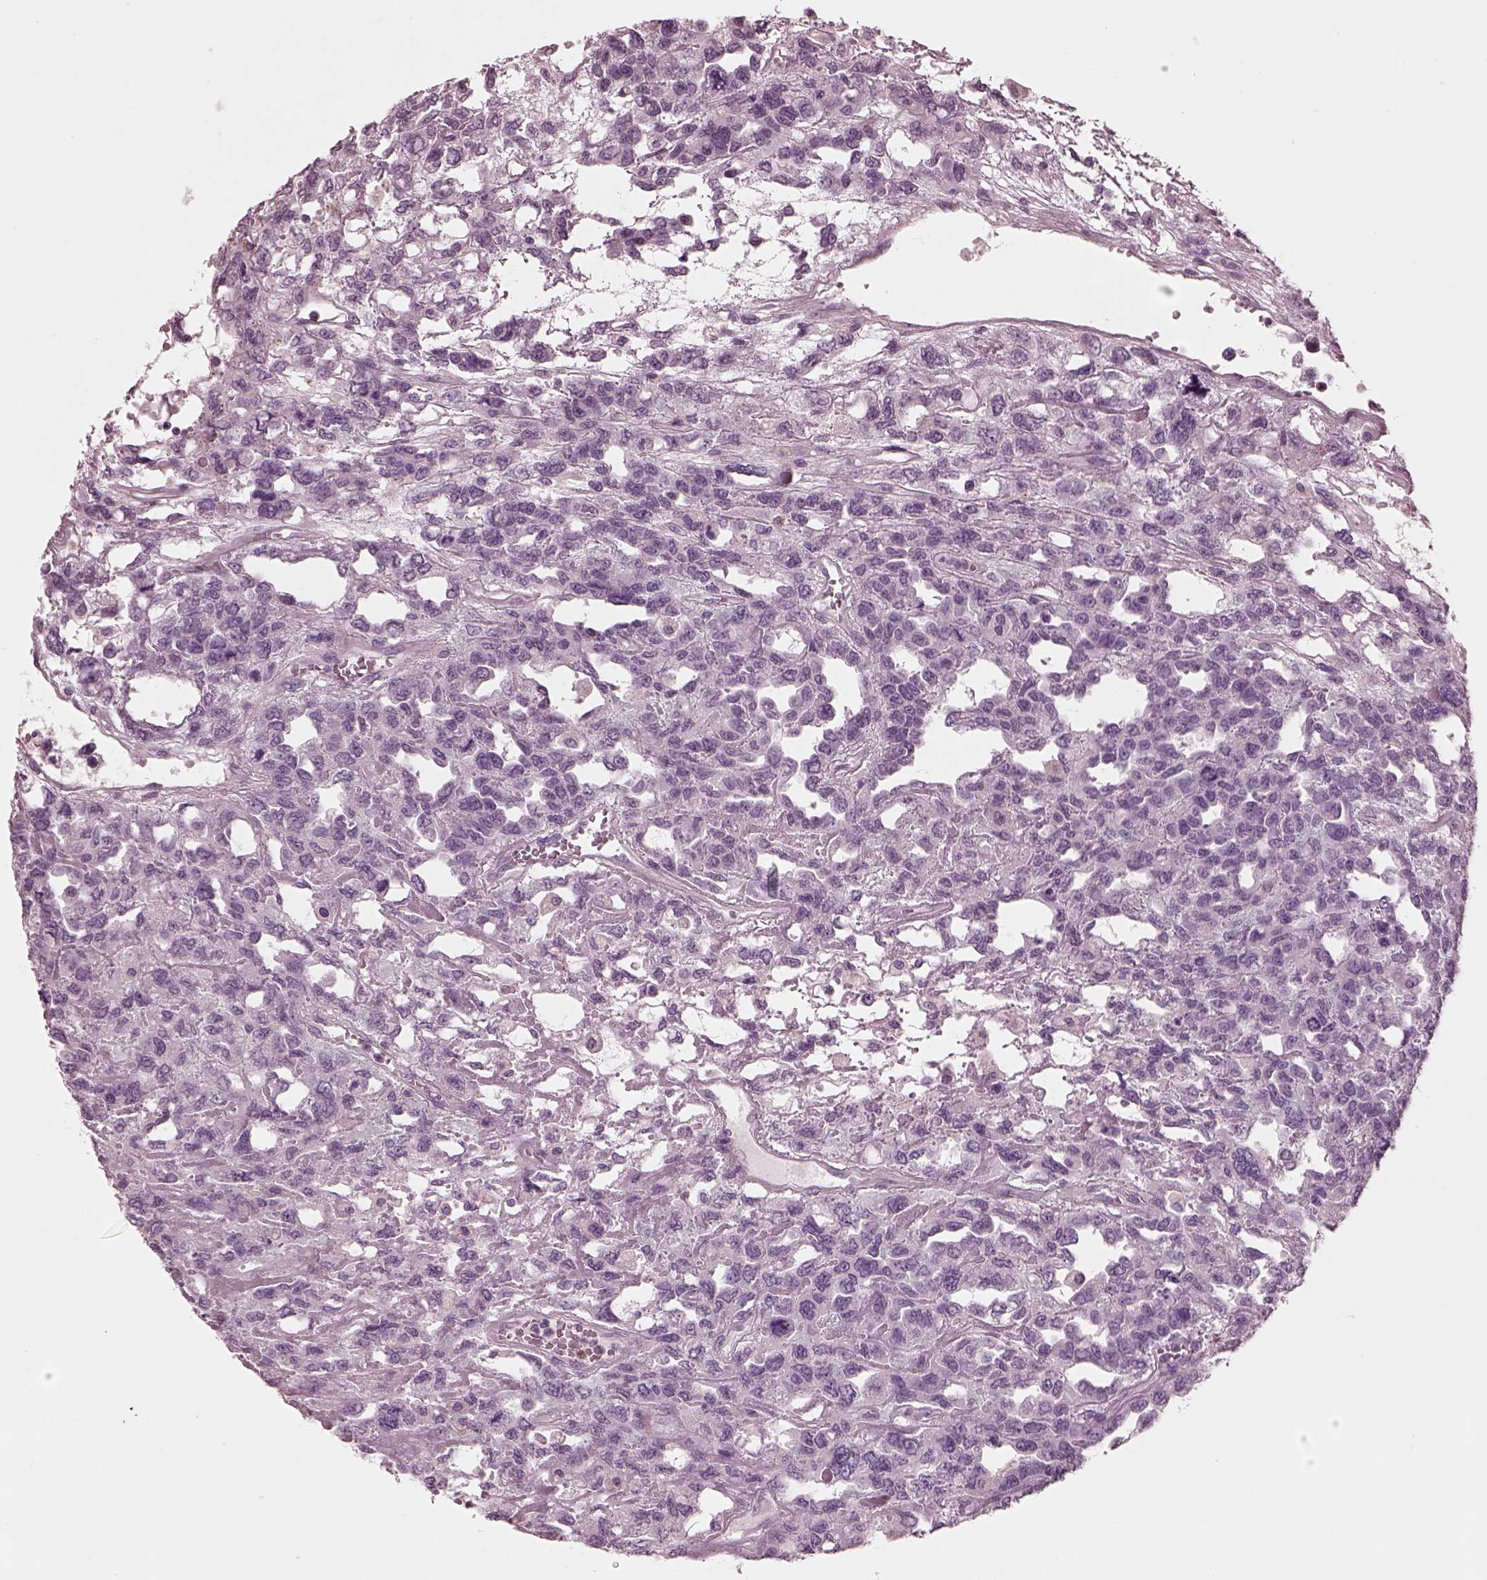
{"staining": {"intensity": "negative", "quantity": "none", "location": "none"}, "tissue": "testis cancer", "cell_type": "Tumor cells", "image_type": "cancer", "snomed": [{"axis": "morphology", "description": "Seminoma, NOS"}, {"axis": "topography", "description": "Testis"}], "caption": "Seminoma (testis) was stained to show a protein in brown. There is no significant expression in tumor cells. The staining is performed using DAB (3,3'-diaminobenzidine) brown chromogen with nuclei counter-stained in using hematoxylin.", "gene": "SLAMF8", "patient": {"sex": "male", "age": 52}}